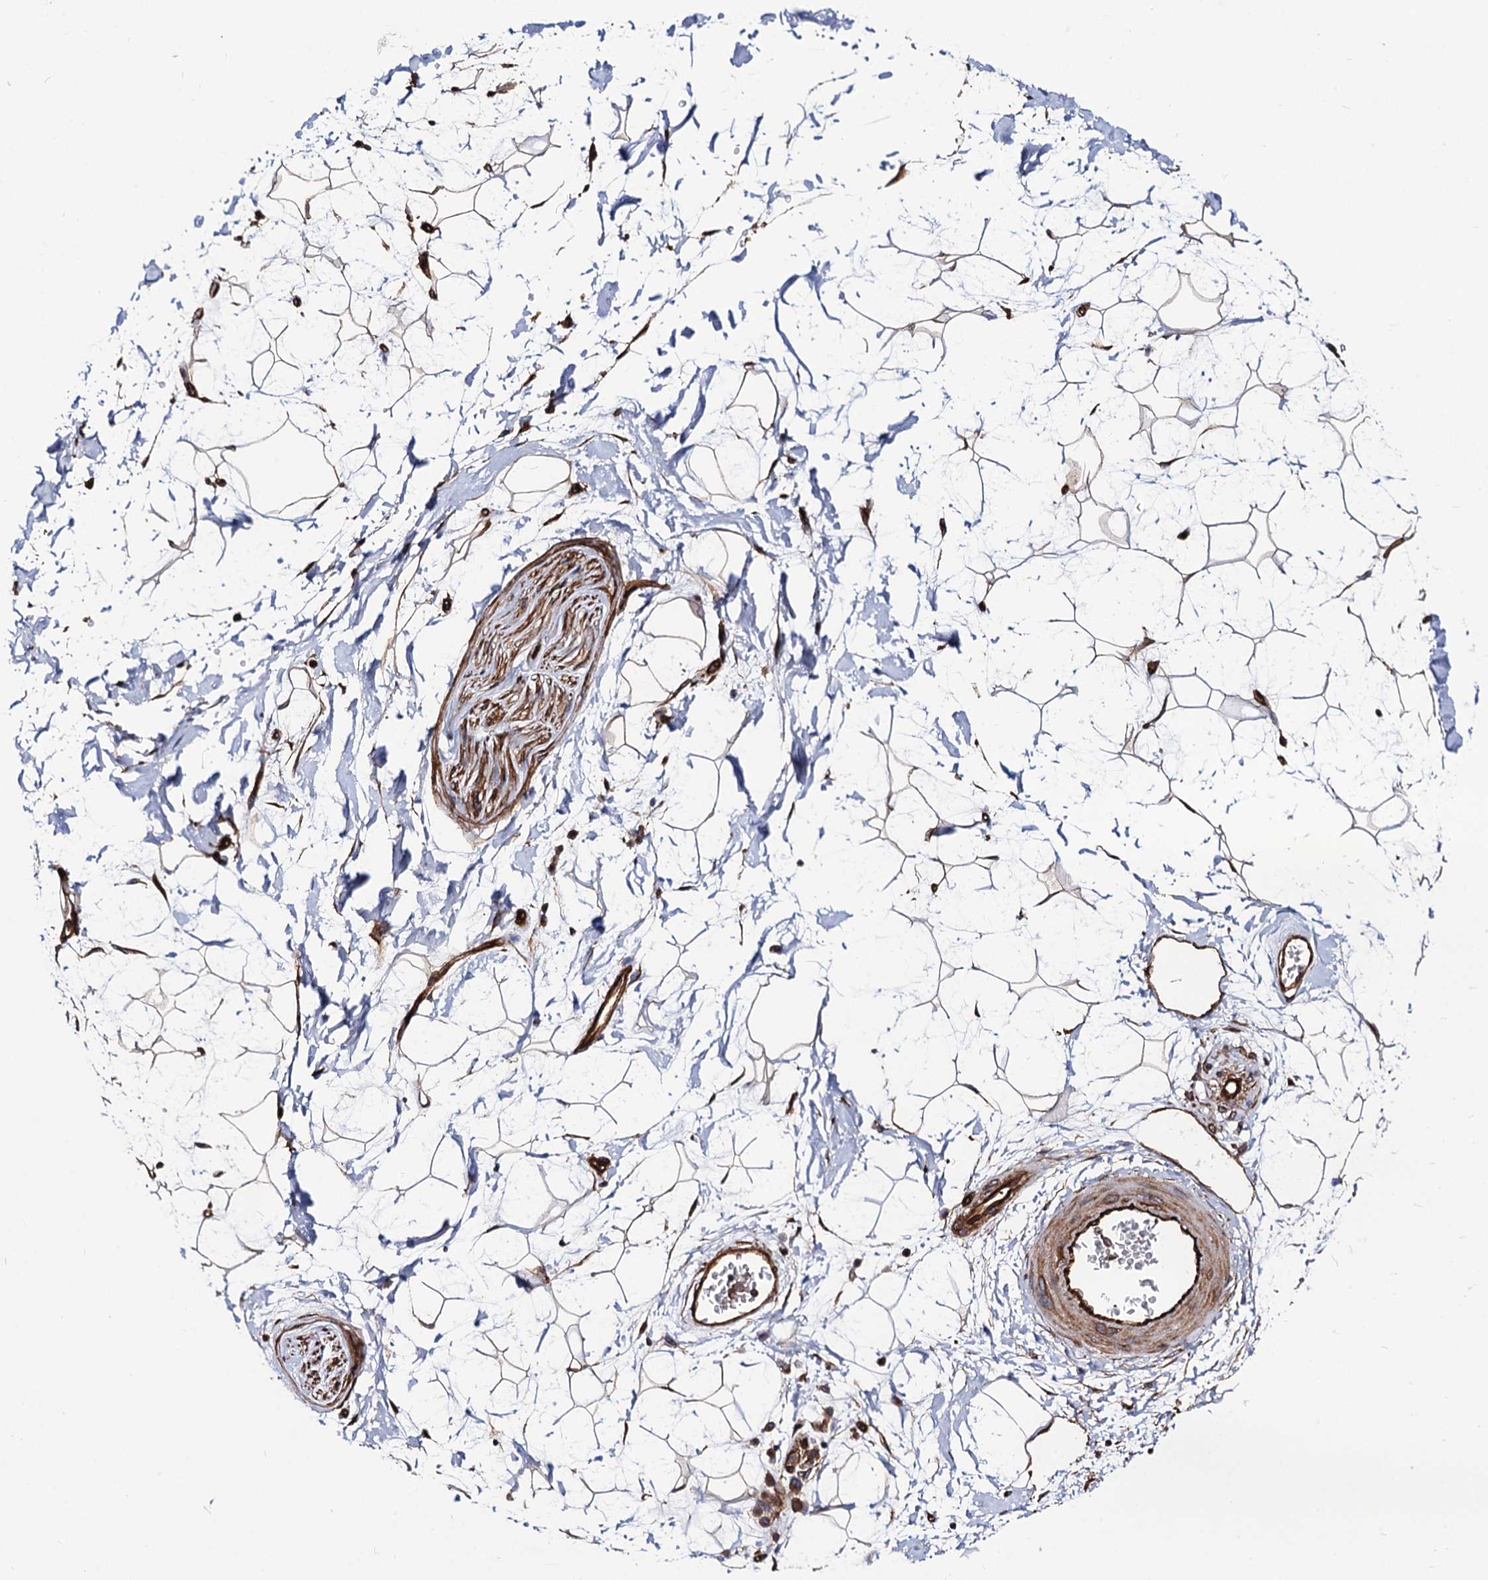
{"staining": {"intensity": "strong", "quantity": ">75%", "location": "cytoplasmic/membranous"}, "tissue": "adipose tissue", "cell_type": "Adipocytes", "image_type": "normal", "snomed": [{"axis": "morphology", "description": "Normal tissue, NOS"}, {"axis": "topography", "description": "Soft tissue"}], "caption": "Adipose tissue stained with DAB (3,3'-diaminobenzidine) IHC reveals high levels of strong cytoplasmic/membranous expression in approximately >75% of adipocytes.", "gene": "CIP2A", "patient": {"sex": "male", "age": 72}}